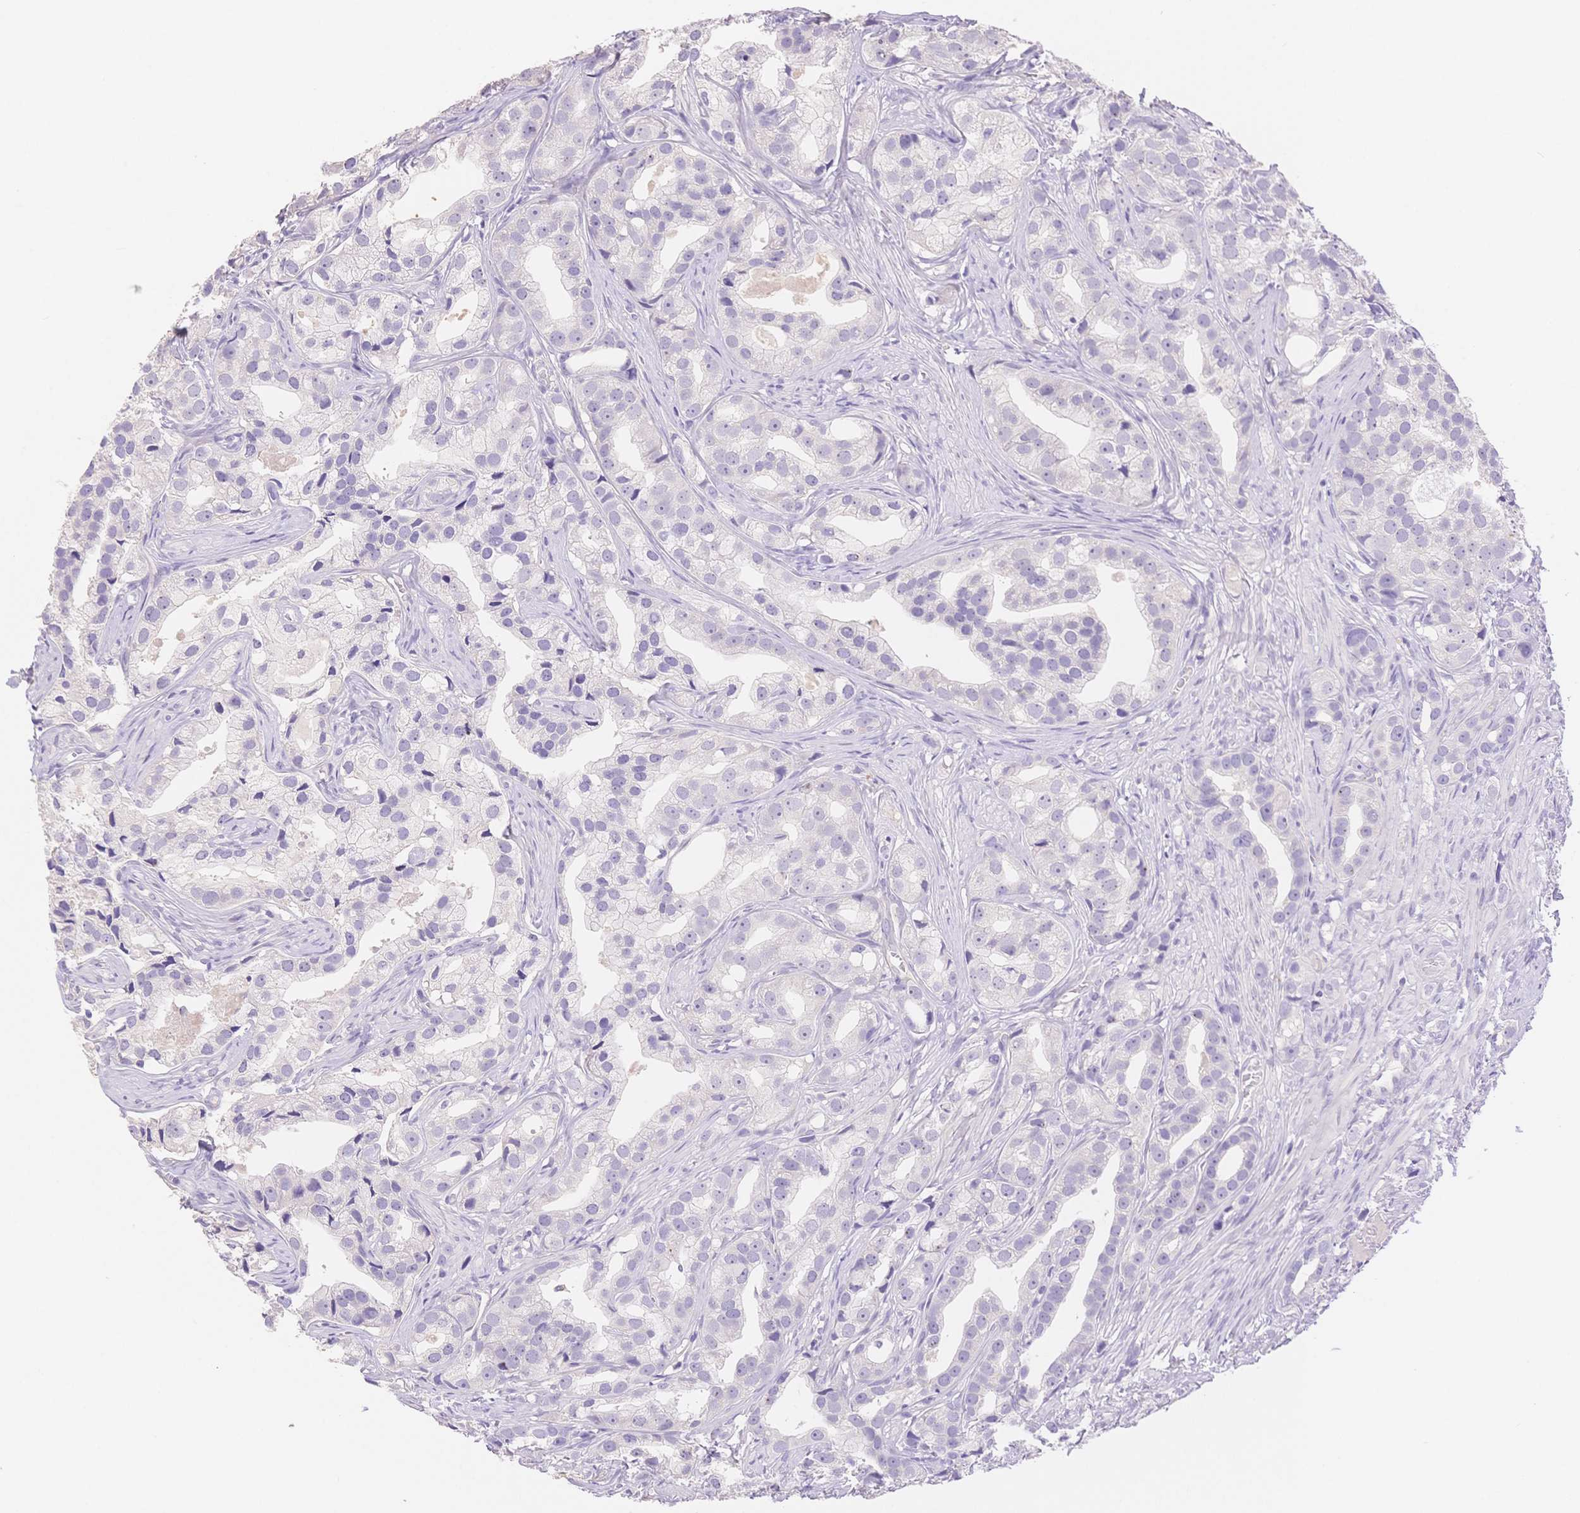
{"staining": {"intensity": "negative", "quantity": "none", "location": "none"}, "tissue": "prostate cancer", "cell_type": "Tumor cells", "image_type": "cancer", "snomed": [{"axis": "morphology", "description": "Adenocarcinoma, High grade"}, {"axis": "topography", "description": "Prostate"}], "caption": "This image is of high-grade adenocarcinoma (prostate) stained with immunohistochemistry (IHC) to label a protein in brown with the nuclei are counter-stained blue. There is no staining in tumor cells. (DAB immunohistochemistry, high magnification).", "gene": "MYOM1", "patient": {"sex": "male", "age": 75}}